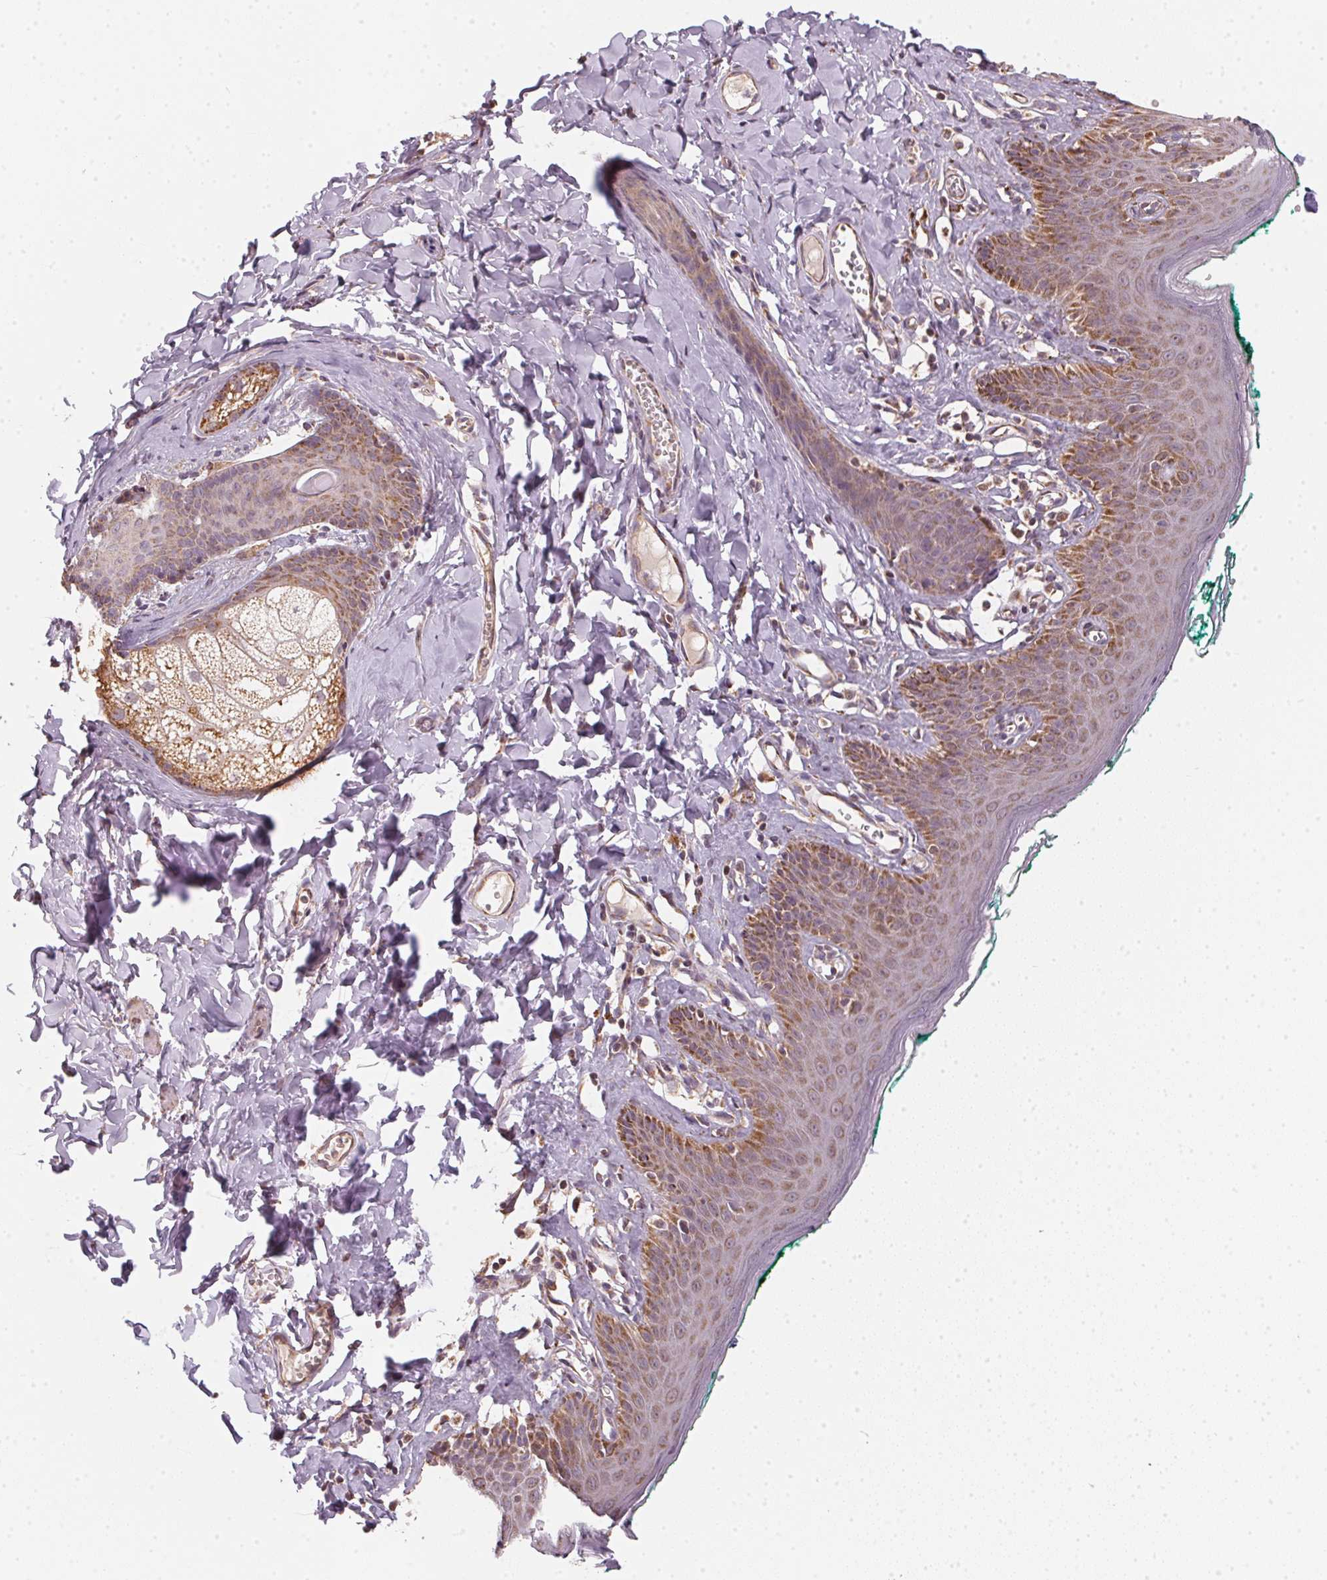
{"staining": {"intensity": "moderate", "quantity": ">75%", "location": "cytoplasmic/membranous"}, "tissue": "skin", "cell_type": "Epidermal cells", "image_type": "normal", "snomed": [{"axis": "morphology", "description": "Normal tissue, NOS"}, {"axis": "topography", "description": "Vulva"}, {"axis": "topography", "description": "Peripheral nerve tissue"}], "caption": "Normal skin demonstrates moderate cytoplasmic/membranous positivity in about >75% of epidermal cells.", "gene": "MATCAP1", "patient": {"sex": "female", "age": 66}}